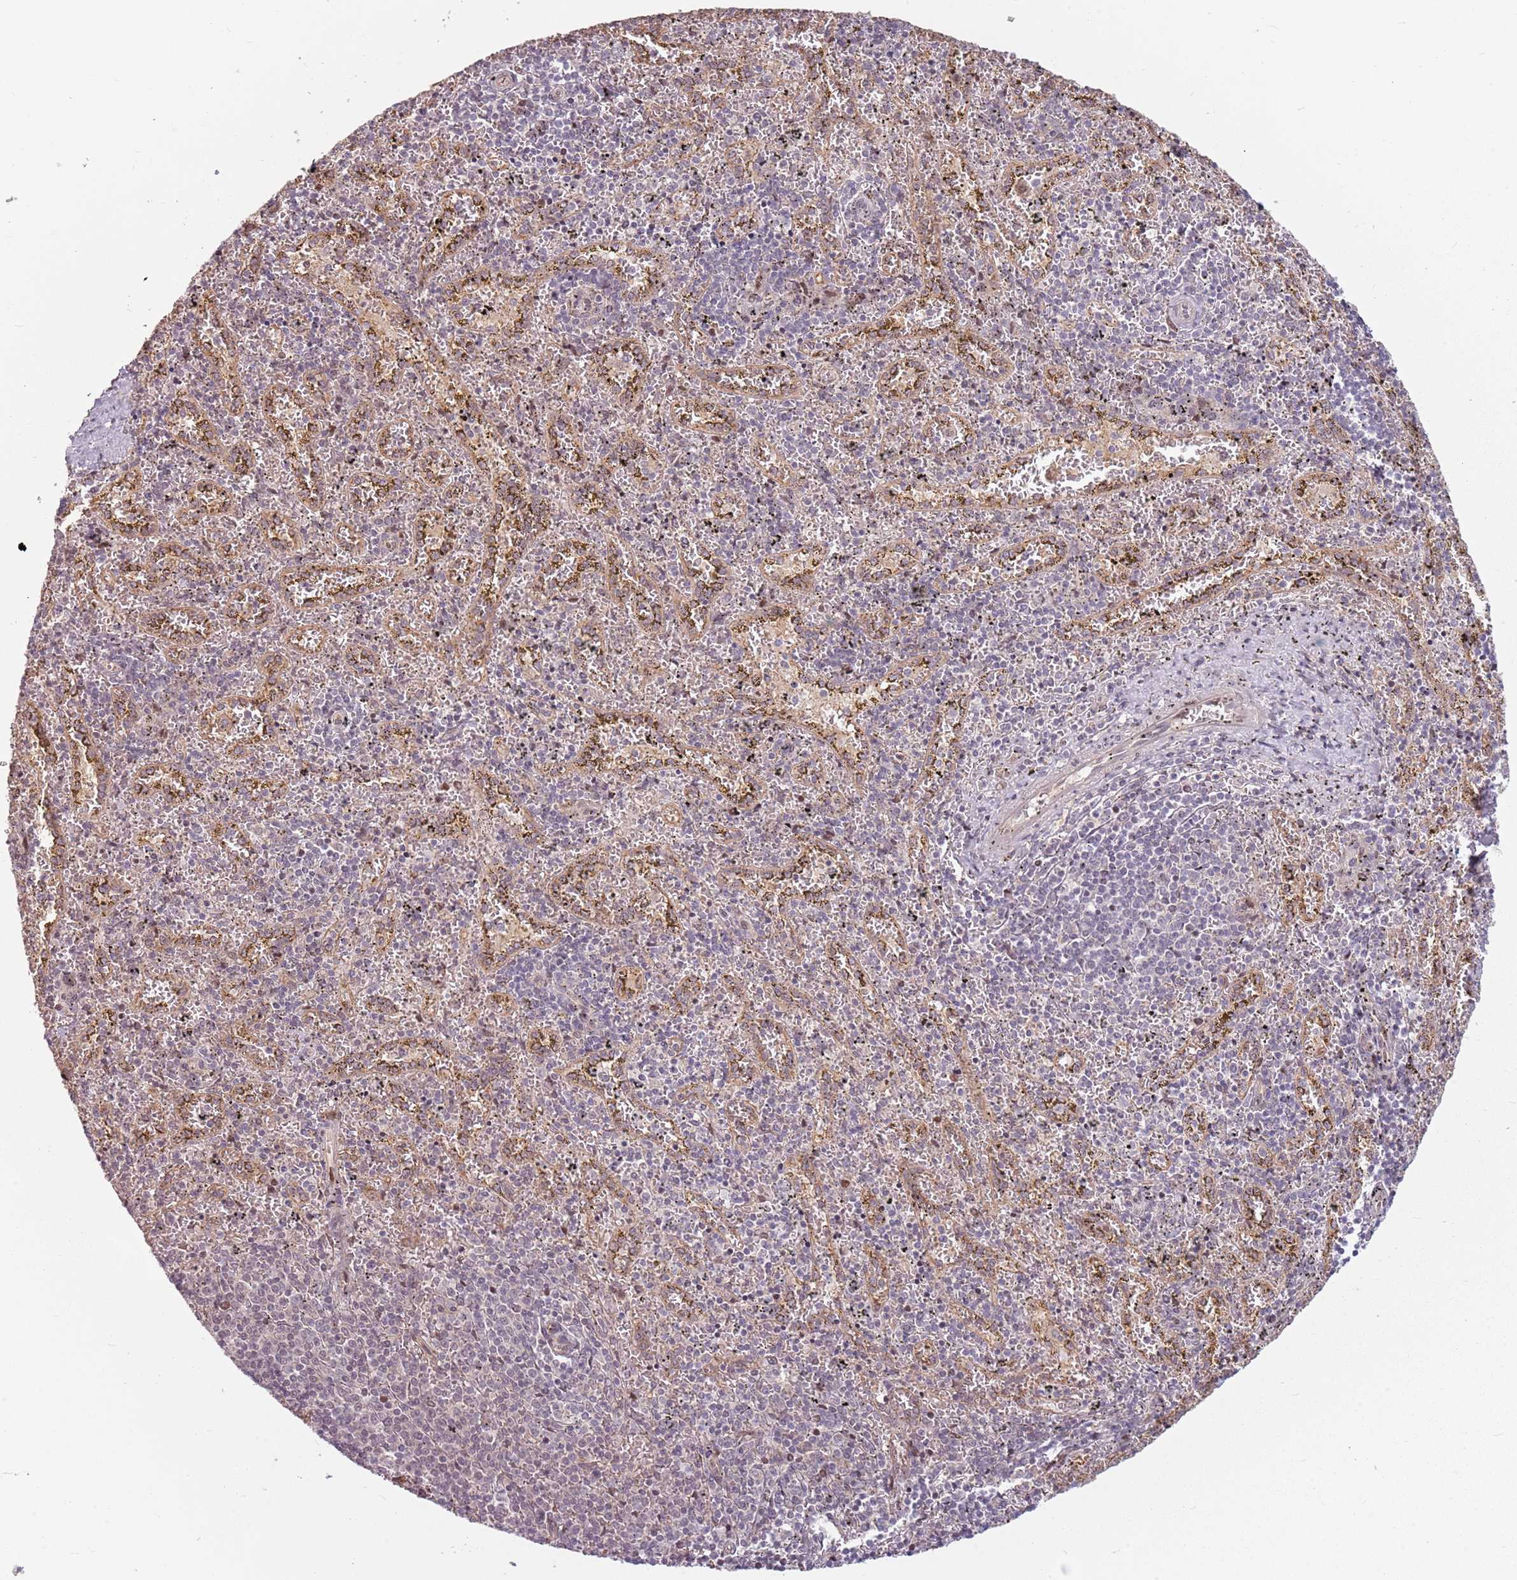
{"staining": {"intensity": "negative", "quantity": "none", "location": "none"}, "tissue": "spleen", "cell_type": "Cells in red pulp", "image_type": "normal", "snomed": [{"axis": "morphology", "description": "Normal tissue, NOS"}, {"axis": "topography", "description": "Spleen"}], "caption": "DAB immunohistochemical staining of unremarkable spleen reveals no significant expression in cells in red pulp. (DAB (3,3'-diaminobenzidine) immunohistochemistry (IHC) with hematoxylin counter stain).", "gene": "ADGRG1", "patient": {"sex": "male", "age": 11}}